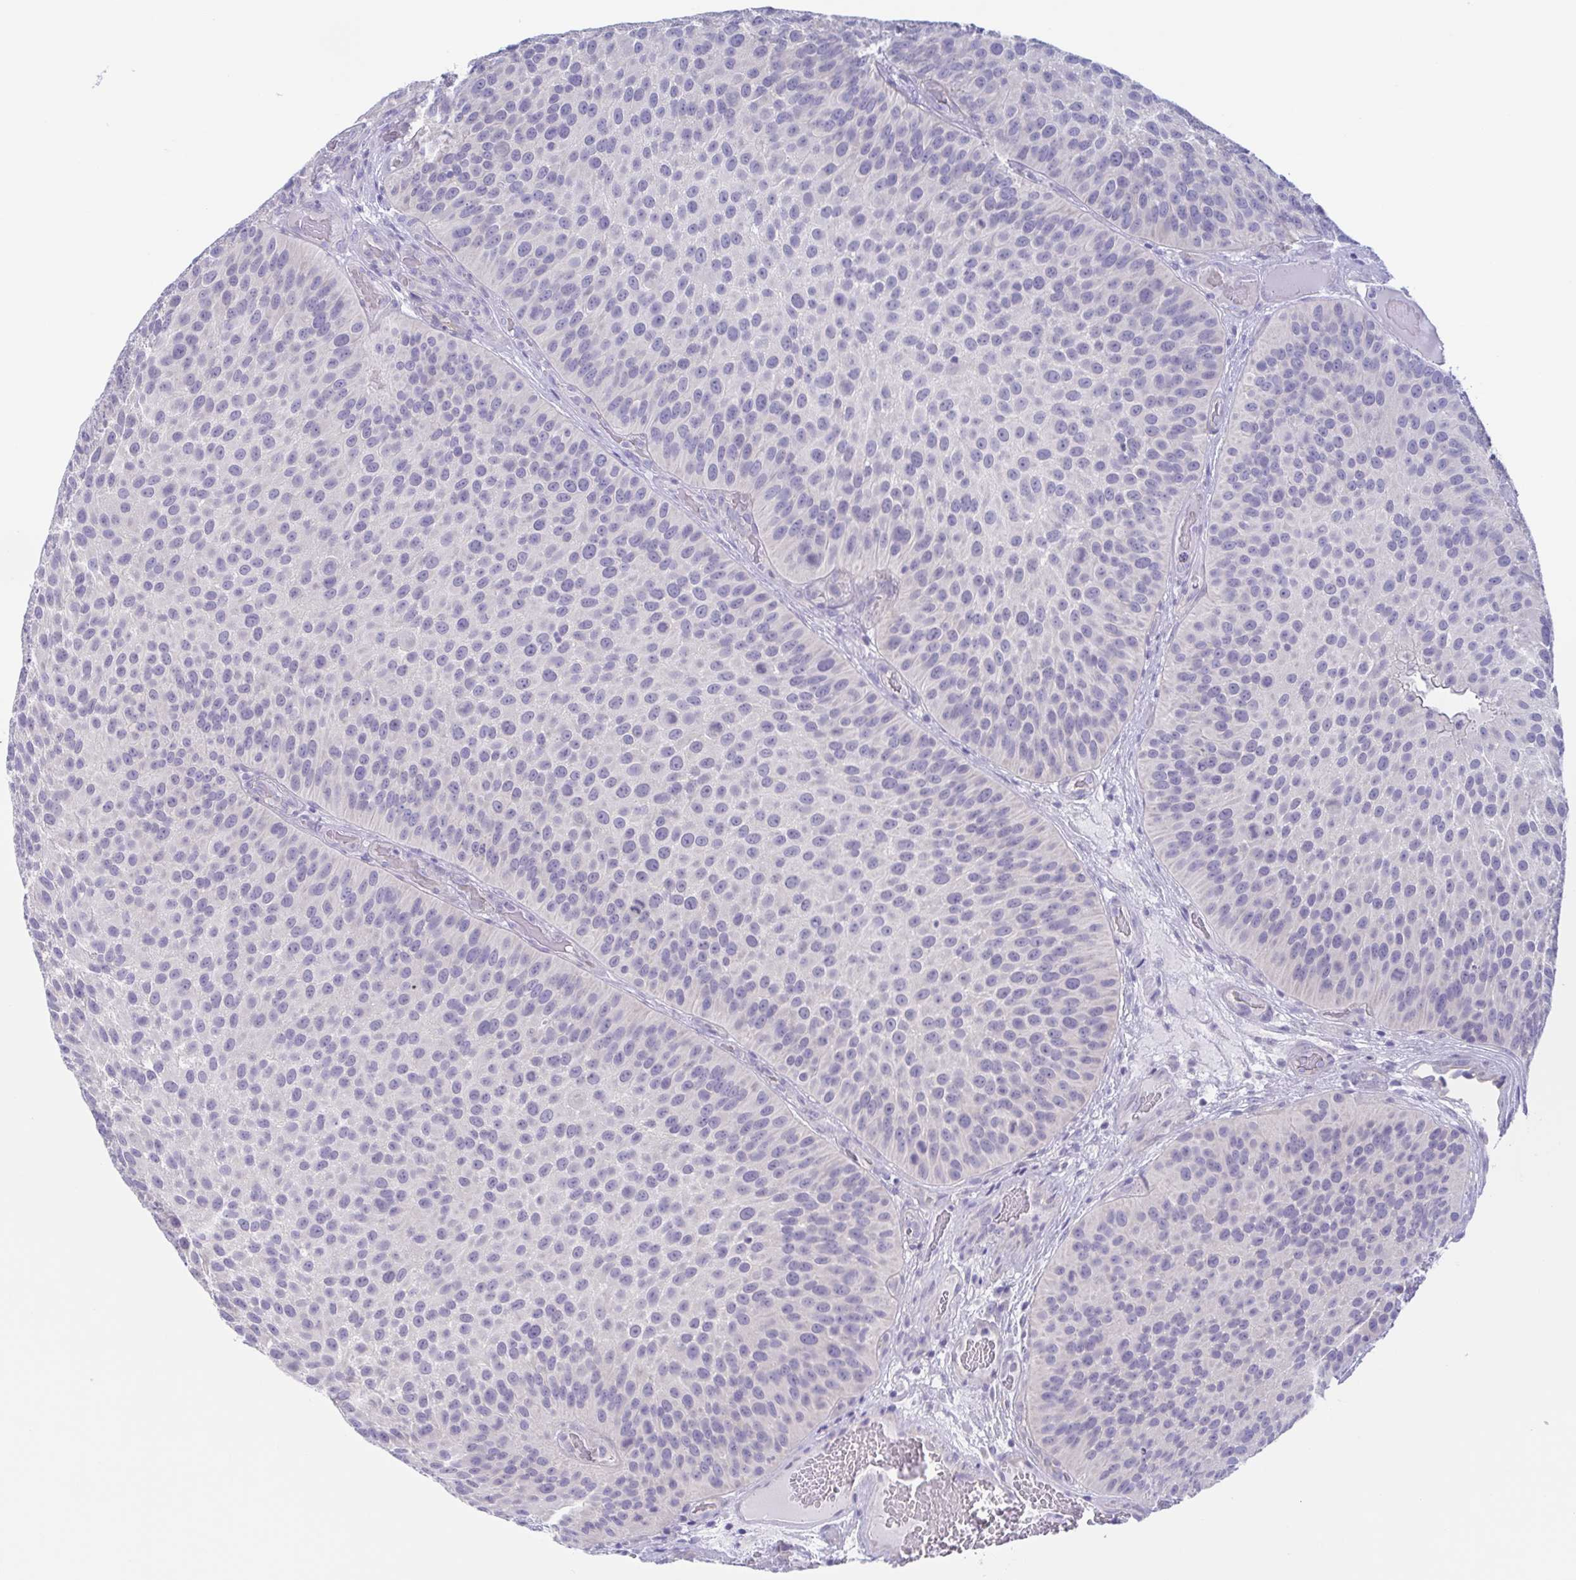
{"staining": {"intensity": "negative", "quantity": "none", "location": "none"}, "tissue": "urothelial cancer", "cell_type": "Tumor cells", "image_type": "cancer", "snomed": [{"axis": "morphology", "description": "Urothelial carcinoma, Low grade"}, {"axis": "topography", "description": "Urinary bladder"}], "caption": "An immunohistochemistry (IHC) histopathology image of urothelial carcinoma (low-grade) is shown. There is no staining in tumor cells of urothelial carcinoma (low-grade).", "gene": "TEX12", "patient": {"sex": "male", "age": 76}}